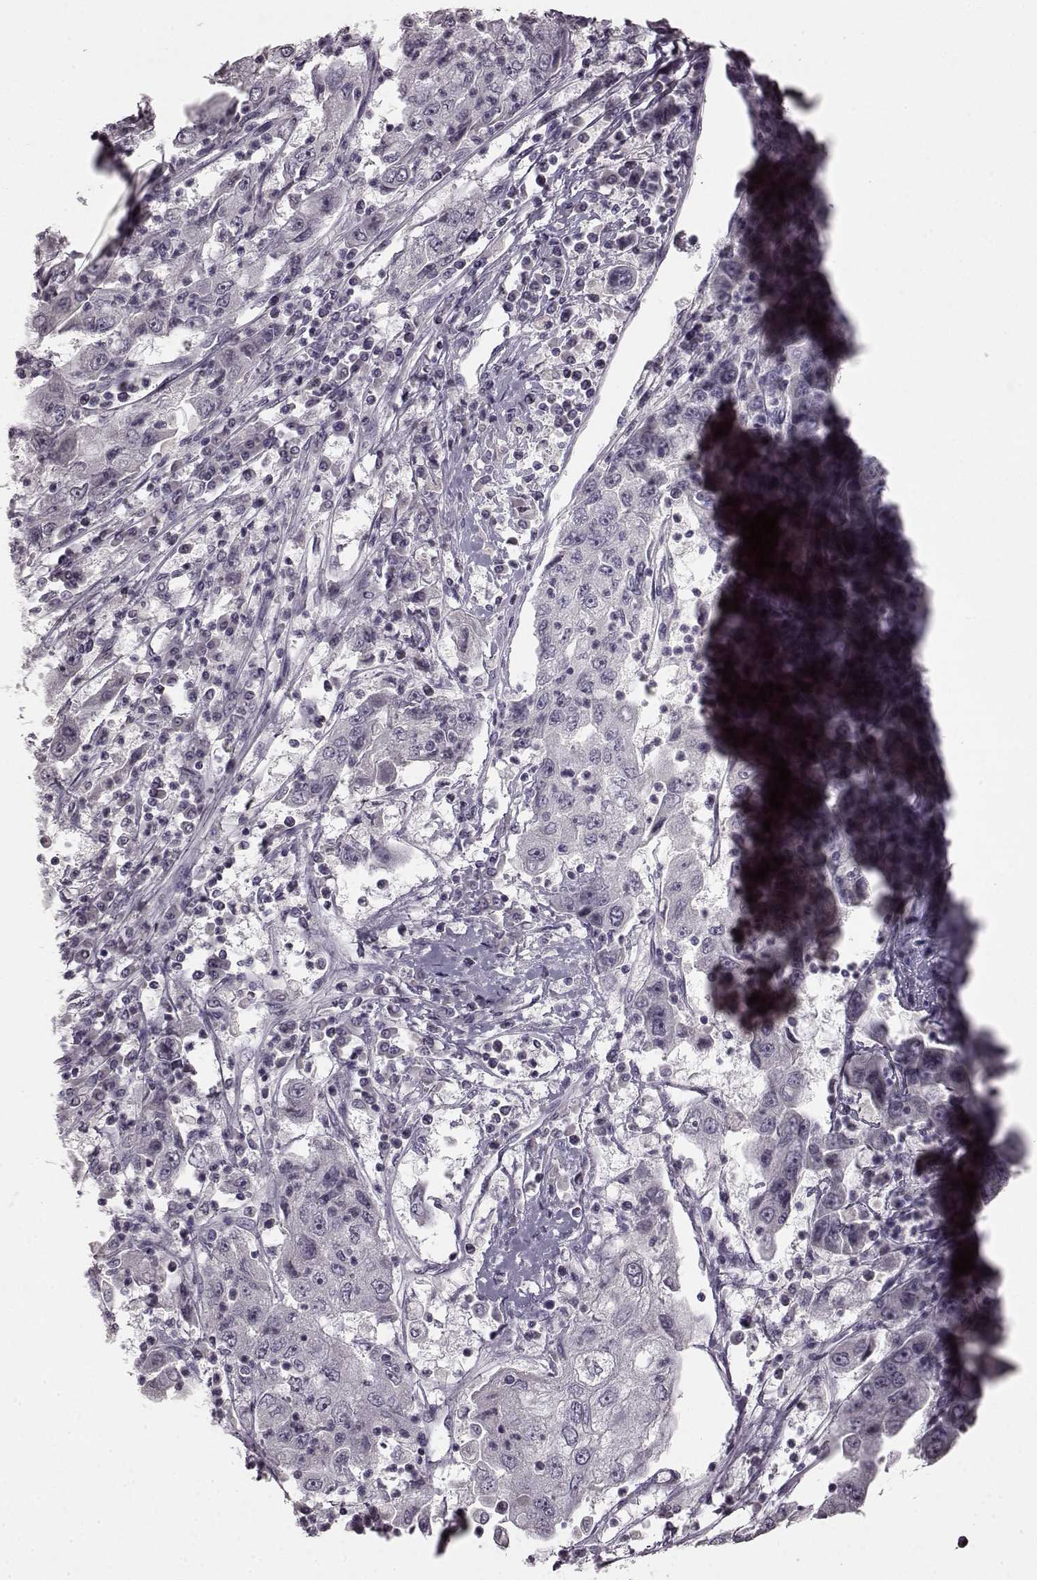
{"staining": {"intensity": "negative", "quantity": "none", "location": "none"}, "tissue": "cervical cancer", "cell_type": "Tumor cells", "image_type": "cancer", "snomed": [{"axis": "morphology", "description": "Squamous cell carcinoma, NOS"}, {"axis": "topography", "description": "Cervix"}], "caption": "DAB immunohistochemical staining of human squamous cell carcinoma (cervical) shows no significant expression in tumor cells.", "gene": "LHB", "patient": {"sex": "female", "age": 36}}